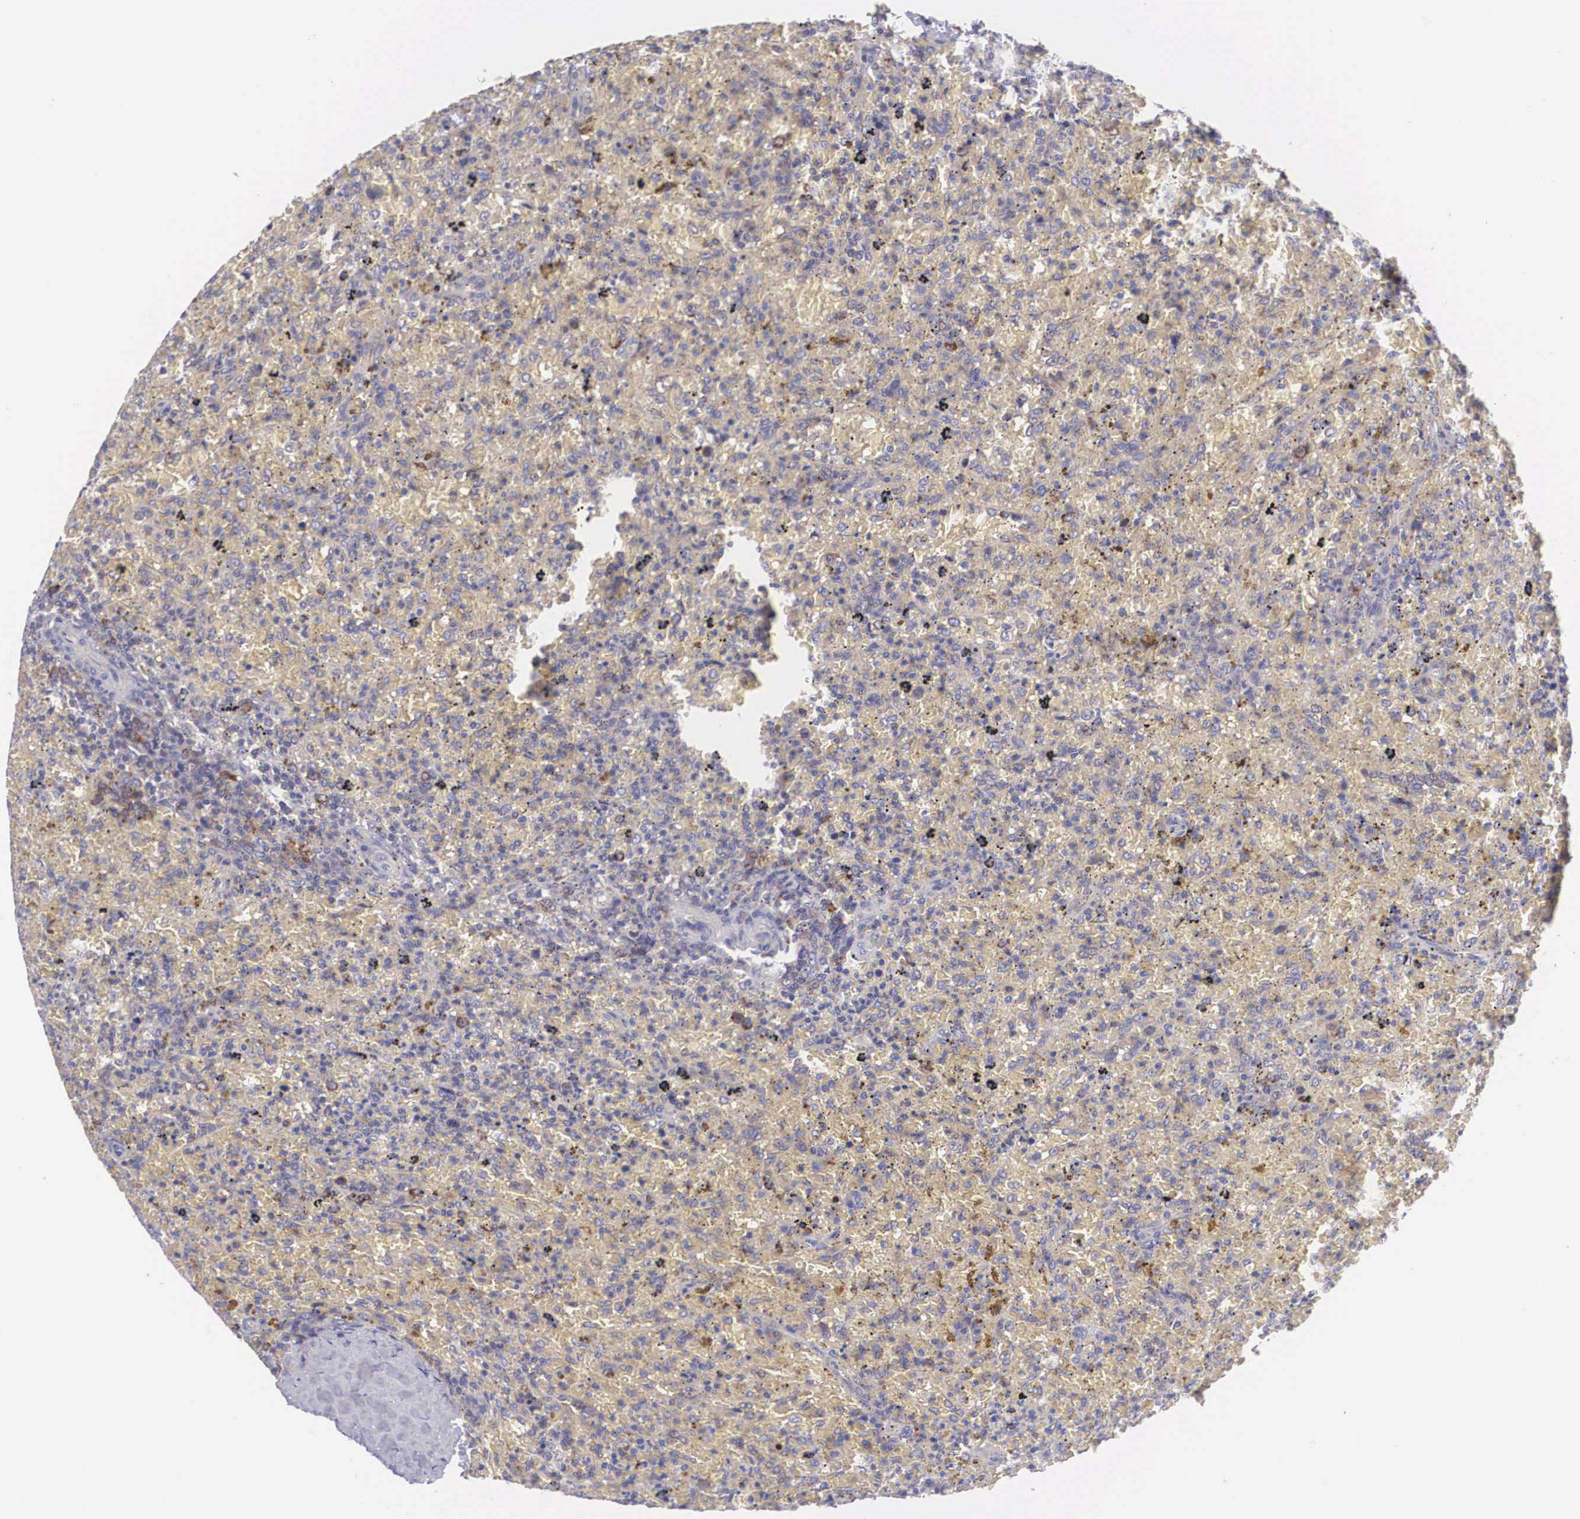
{"staining": {"intensity": "moderate", "quantity": "<25%", "location": "cytoplasmic/membranous"}, "tissue": "lymphoma", "cell_type": "Tumor cells", "image_type": "cancer", "snomed": [{"axis": "morphology", "description": "Malignant lymphoma, non-Hodgkin's type, High grade"}, {"axis": "topography", "description": "Spleen"}, {"axis": "topography", "description": "Lymph node"}], "caption": "High-grade malignant lymphoma, non-Hodgkin's type stained with a brown dye exhibits moderate cytoplasmic/membranous positive expression in approximately <25% of tumor cells.", "gene": "TXLNG", "patient": {"sex": "female", "age": 70}}